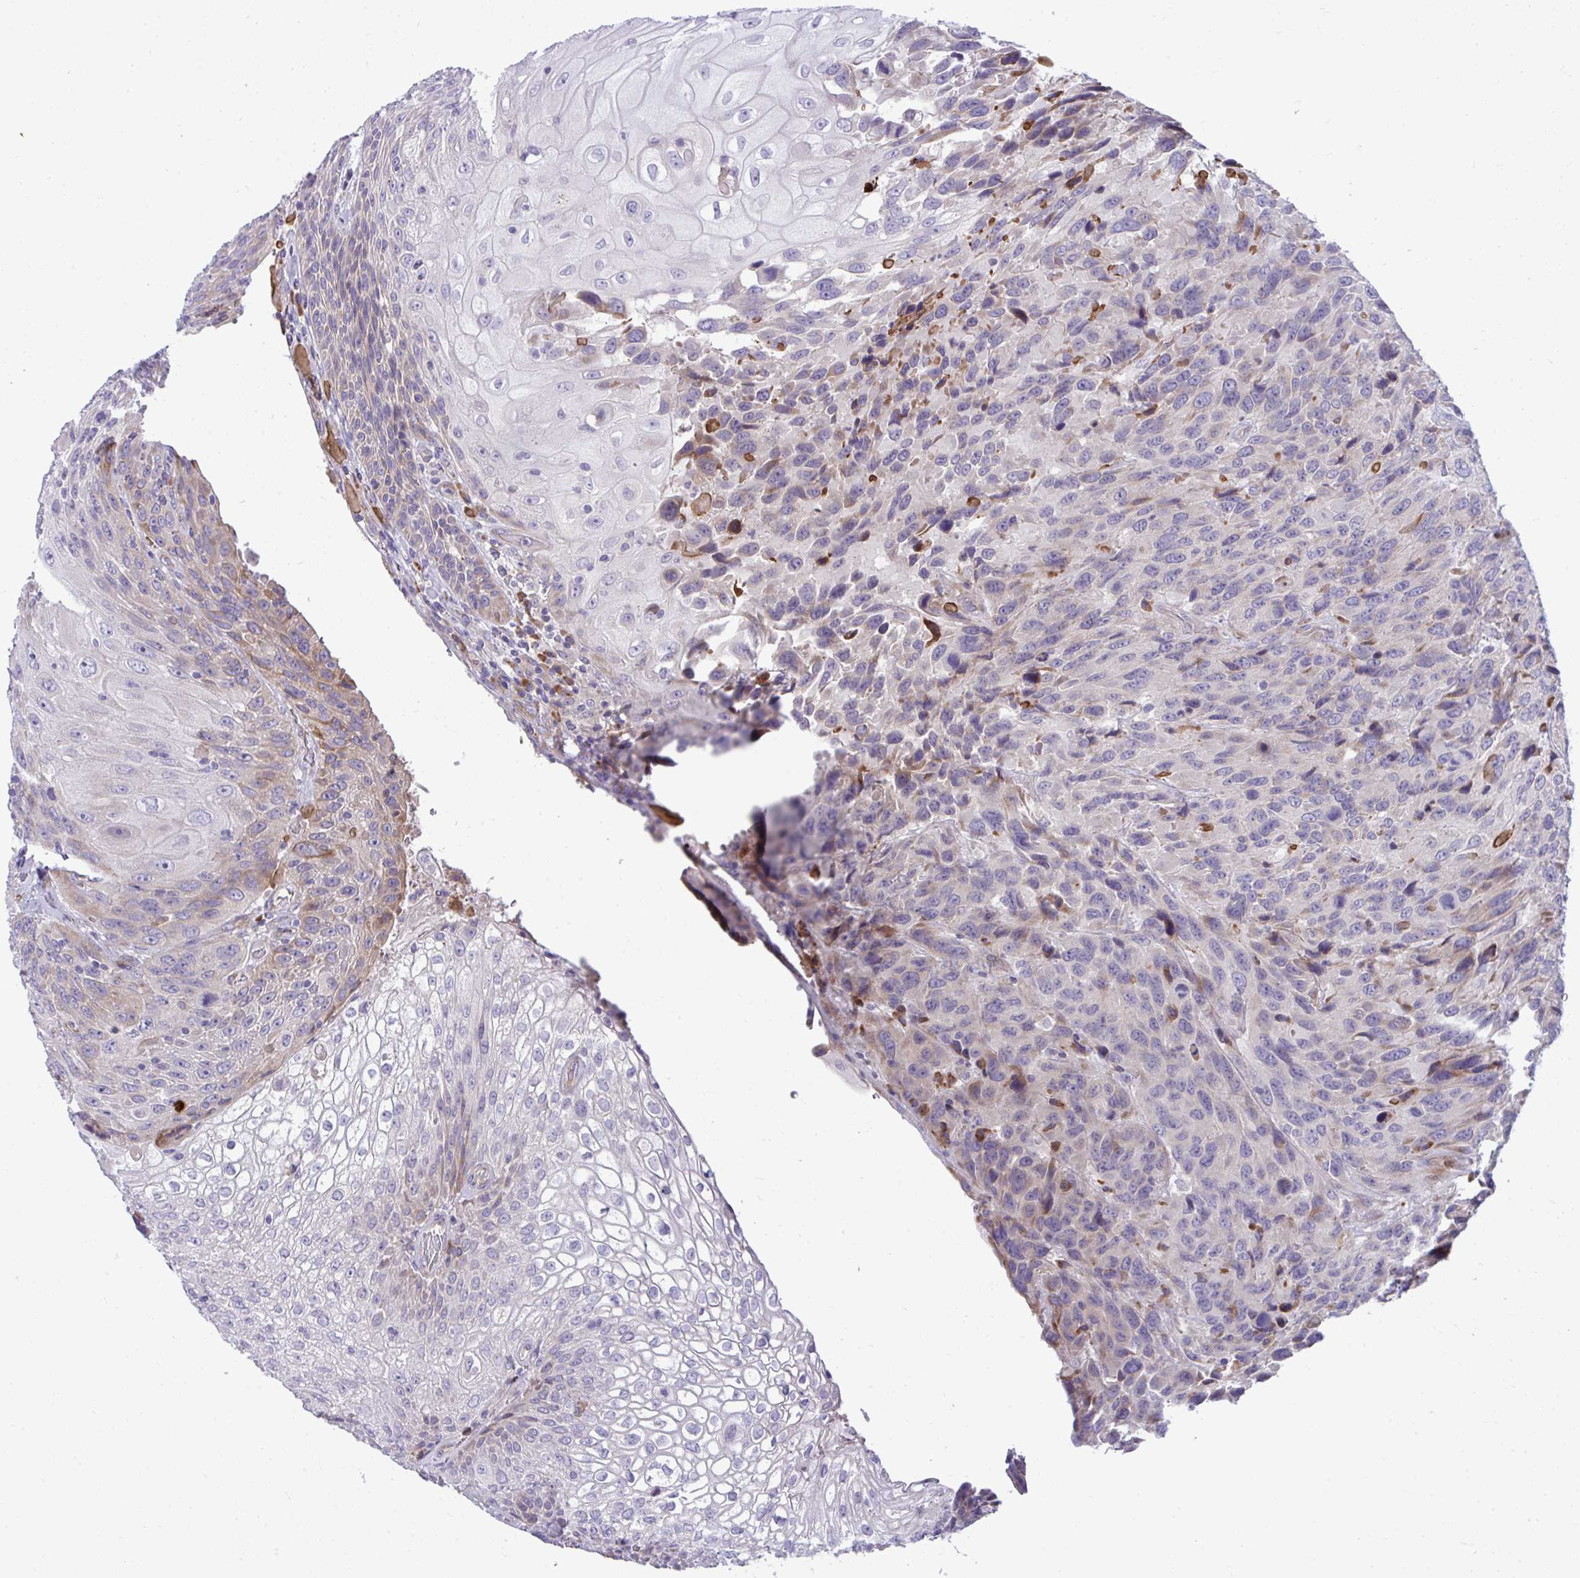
{"staining": {"intensity": "moderate", "quantity": "<25%", "location": "cytoplasmic/membranous"}, "tissue": "urothelial cancer", "cell_type": "Tumor cells", "image_type": "cancer", "snomed": [{"axis": "morphology", "description": "Urothelial carcinoma, High grade"}, {"axis": "topography", "description": "Urinary bladder"}], "caption": "Immunohistochemistry (IHC) photomicrograph of high-grade urothelial carcinoma stained for a protein (brown), which demonstrates low levels of moderate cytoplasmic/membranous positivity in approximately <25% of tumor cells.", "gene": "PIGZ", "patient": {"sex": "female", "age": 70}}